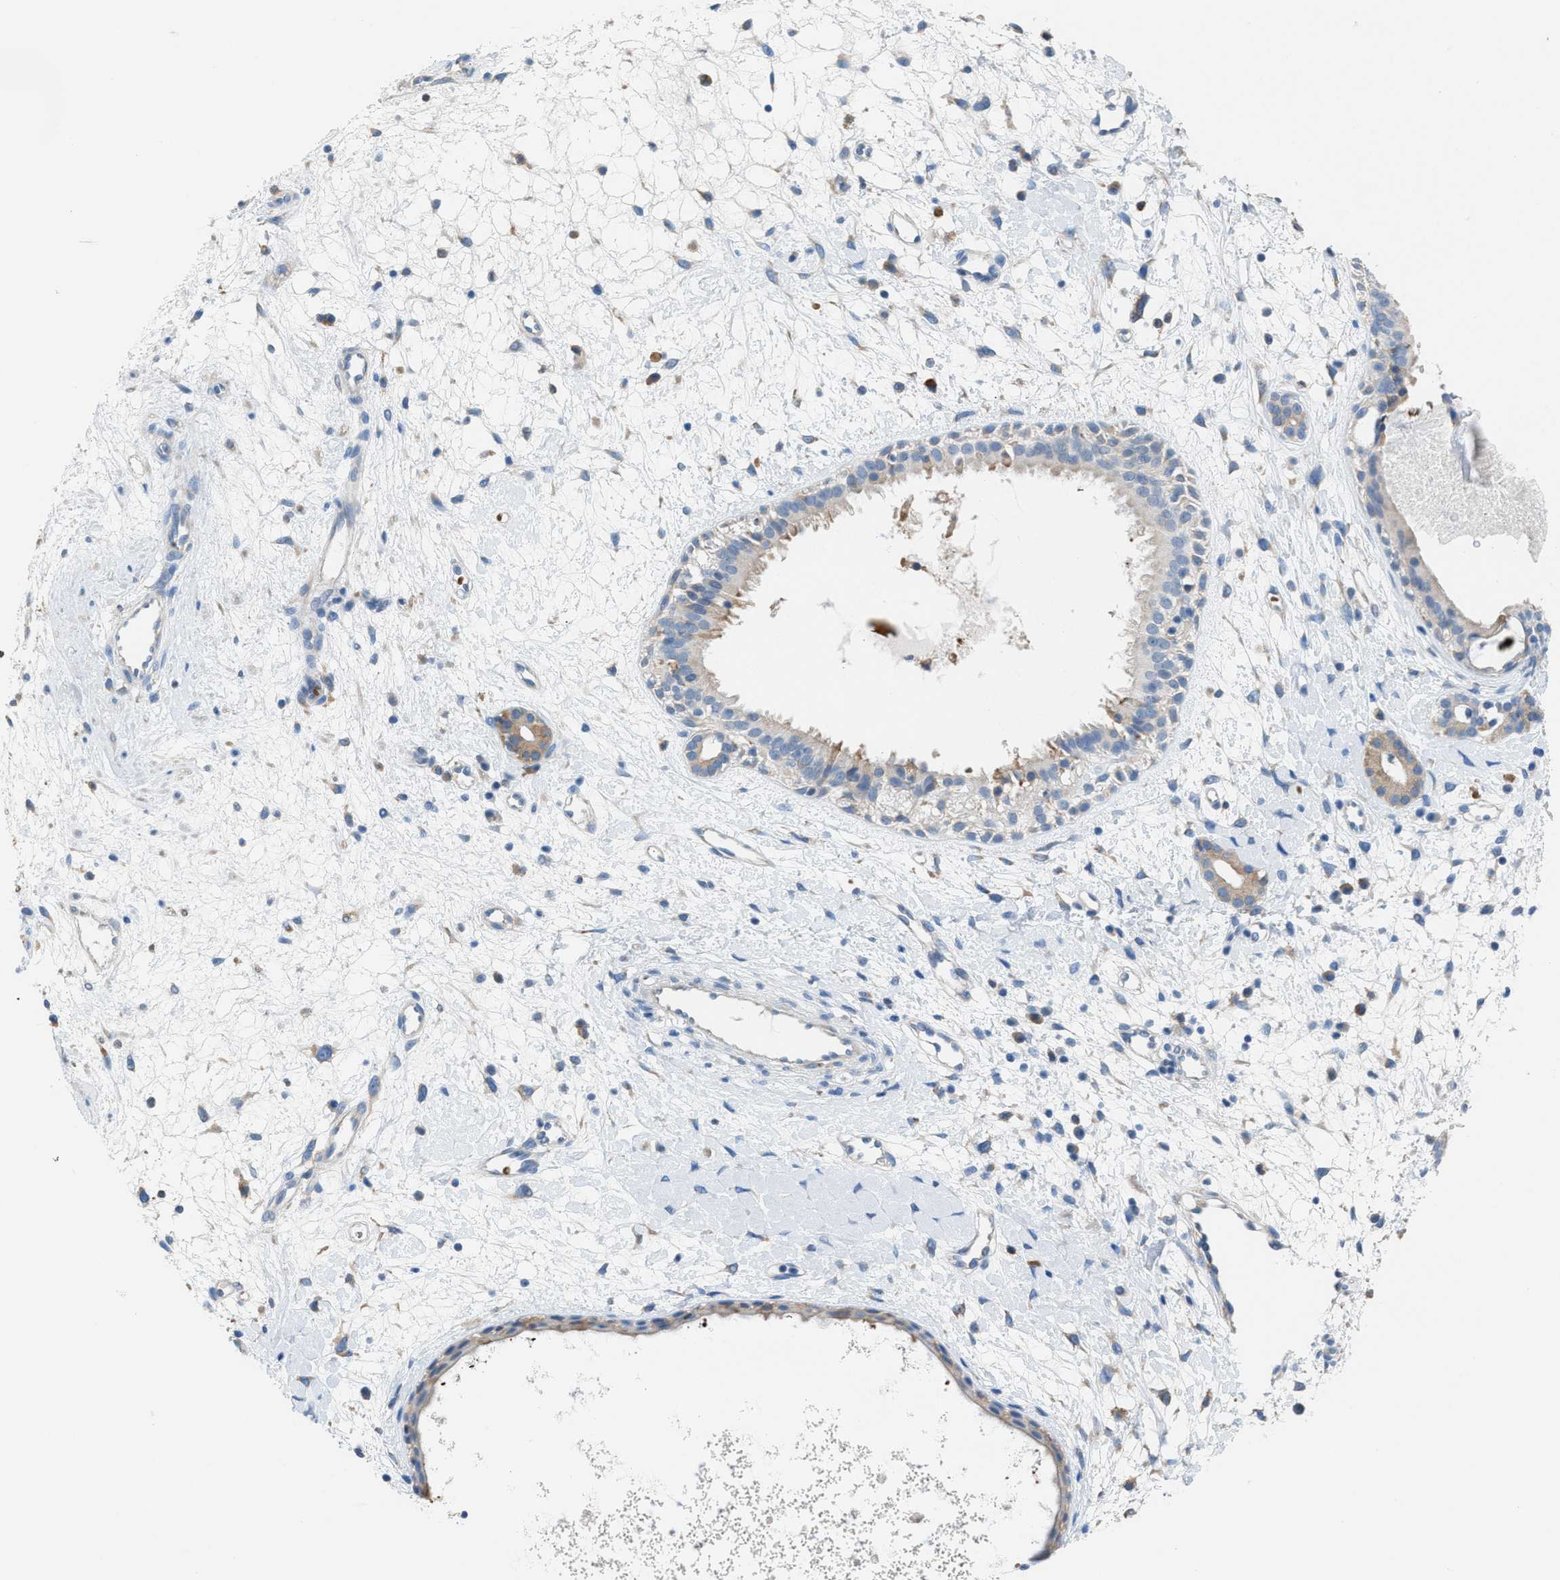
{"staining": {"intensity": "negative", "quantity": "none", "location": "none"}, "tissue": "nasopharynx", "cell_type": "Respiratory epithelial cells", "image_type": "normal", "snomed": [{"axis": "morphology", "description": "Normal tissue, NOS"}, {"axis": "topography", "description": "Nasopharynx"}], "caption": "Immunohistochemistry (IHC) histopathology image of benign nasopharynx: nasopharynx stained with DAB (3,3'-diaminobenzidine) shows no significant protein expression in respiratory epithelial cells. (Immunohistochemistry, brightfield microscopy, high magnification).", "gene": "CA3", "patient": {"sex": "male", "age": 22}}